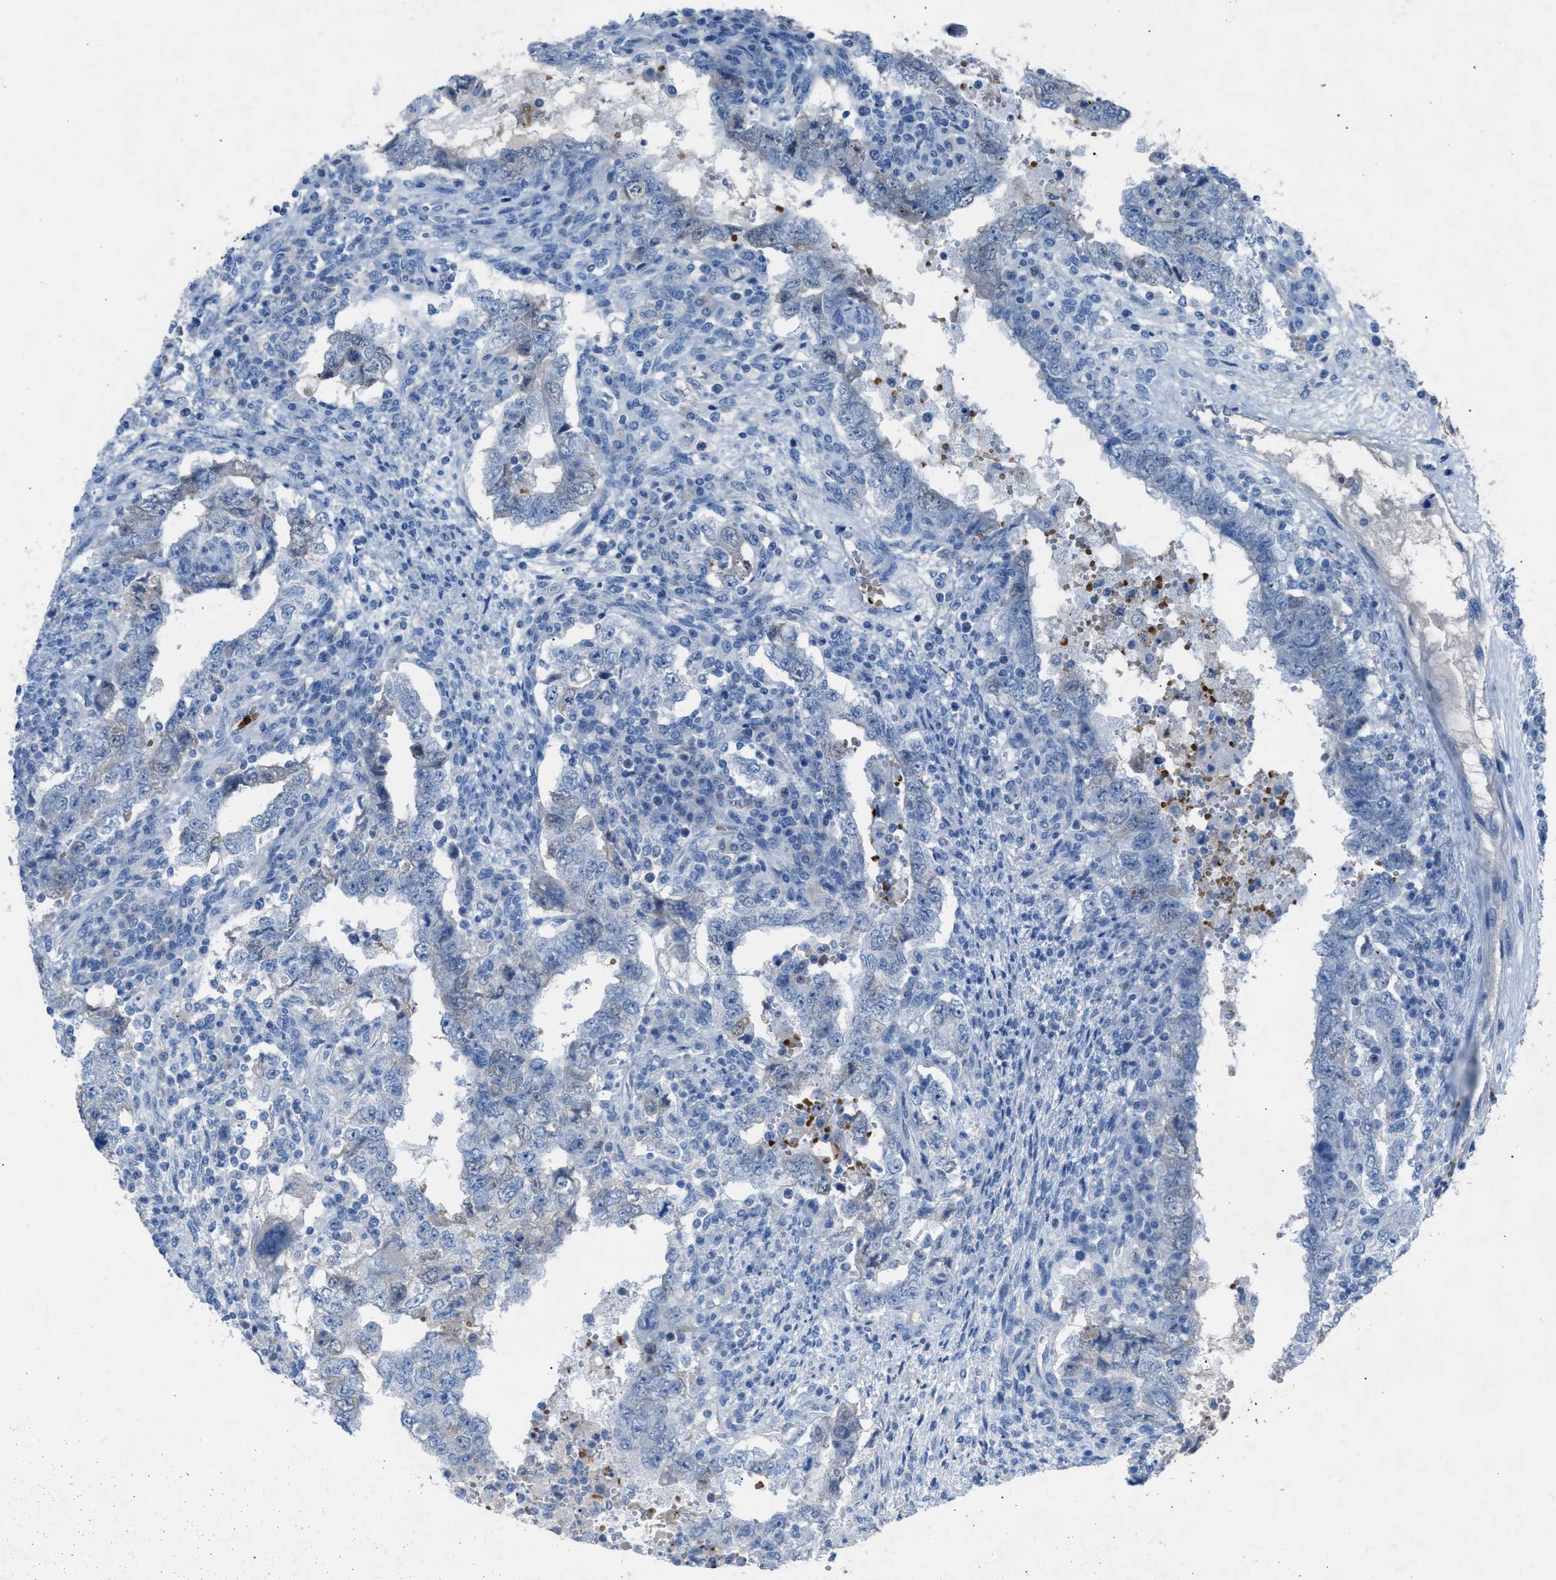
{"staining": {"intensity": "negative", "quantity": "none", "location": "none"}, "tissue": "testis cancer", "cell_type": "Tumor cells", "image_type": "cancer", "snomed": [{"axis": "morphology", "description": "Carcinoma, Embryonal, NOS"}, {"axis": "topography", "description": "Testis"}], "caption": "Immunohistochemistry micrograph of human embryonal carcinoma (testis) stained for a protein (brown), which shows no staining in tumor cells.", "gene": "CFAP77", "patient": {"sex": "male", "age": 26}}